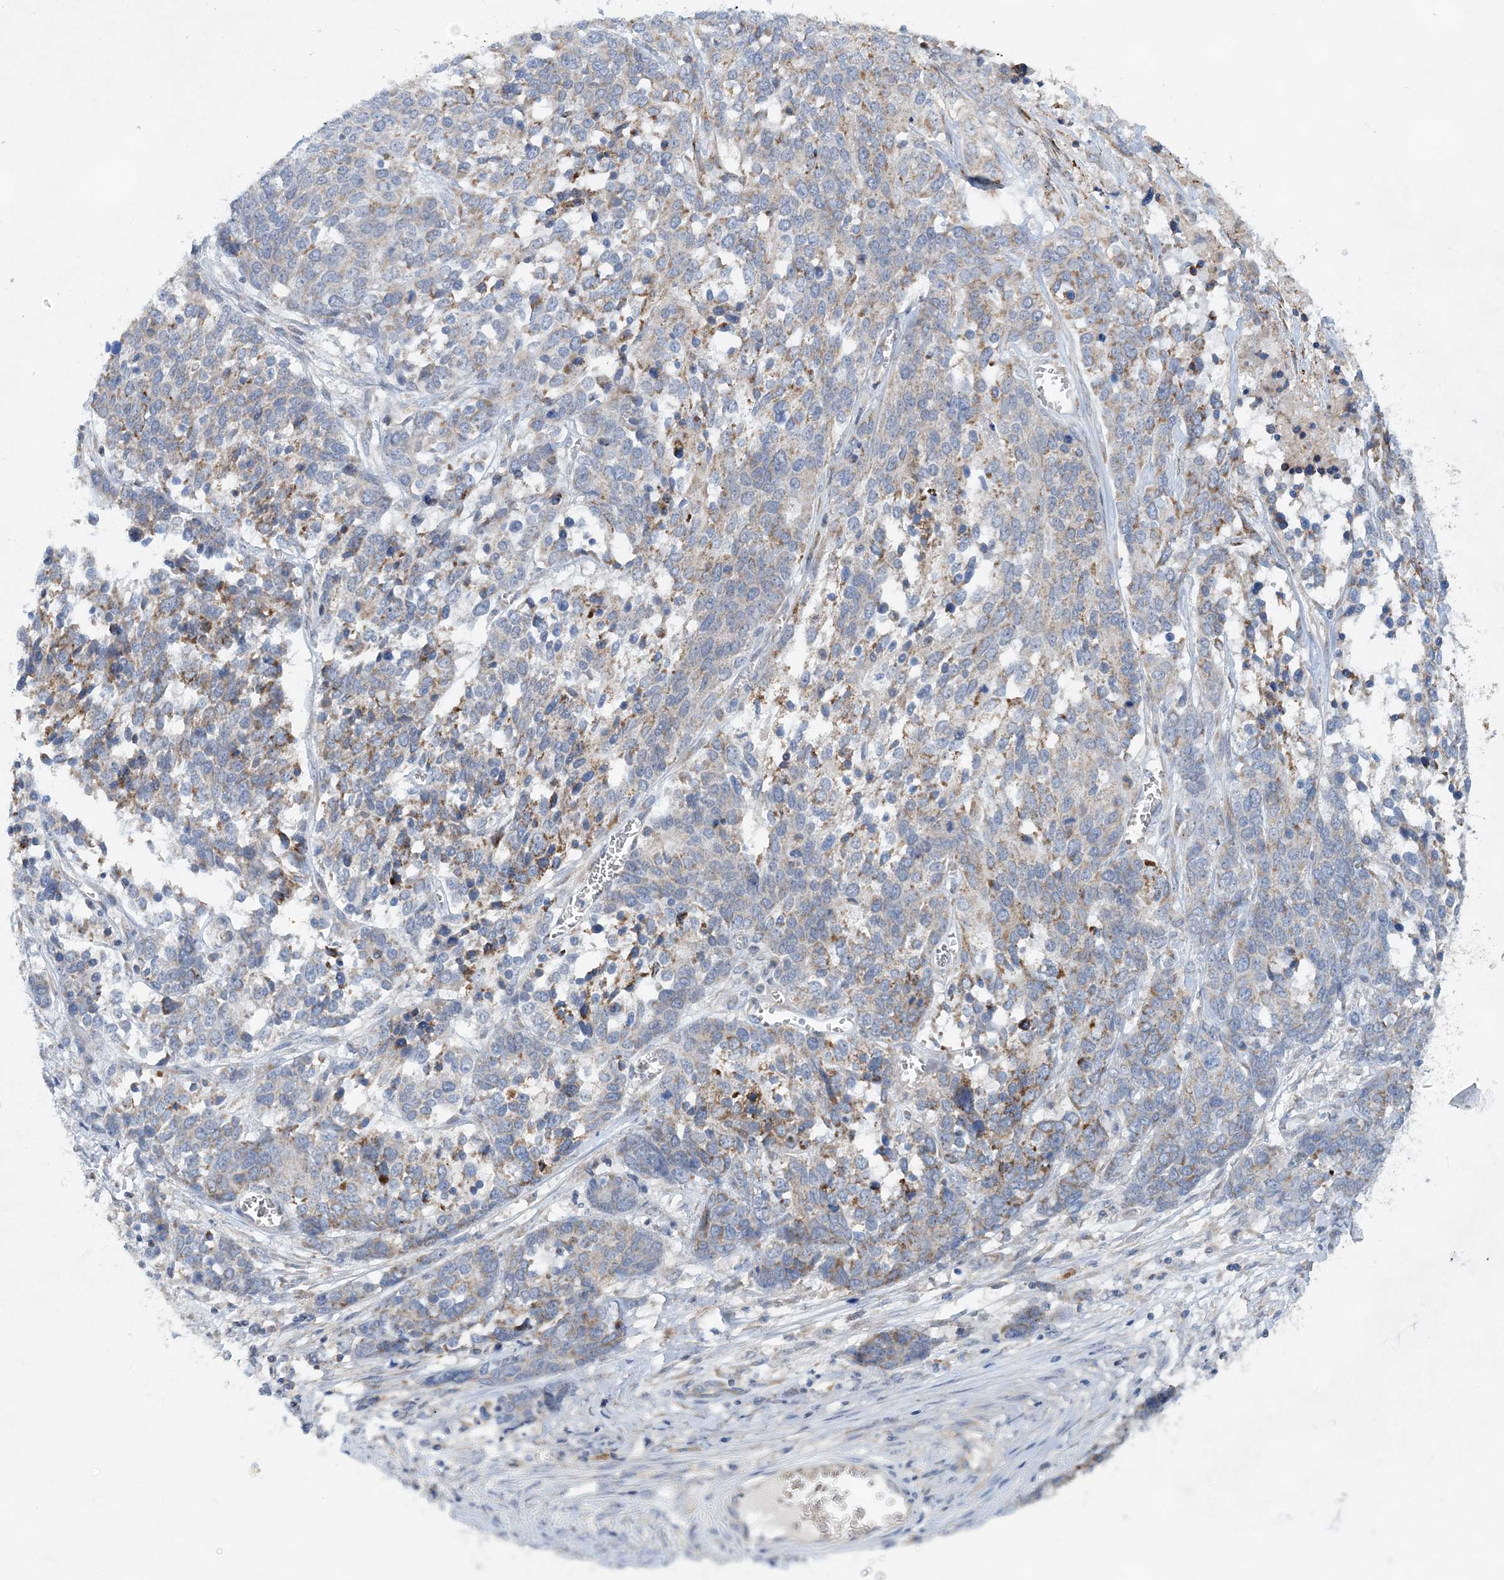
{"staining": {"intensity": "weak", "quantity": "25%-75%", "location": "cytoplasmic/membranous"}, "tissue": "ovarian cancer", "cell_type": "Tumor cells", "image_type": "cancer", "snomed": [{"axis": "morphology", "description": "Cystadenocarcinoma, serous, NOS"}, {"axis": "topography", "description": "Ovary"}], "caption": "Brown immunohistochemical staining in human serous cystadenocarcinoma (ovarian) exhibits weak cytoplasmic/membranous staining in about 25%-75% of tumor cells. (DAB (3,3'-diaminobenzidine) IHC with brightfield microscopy, high magnification).", "gene": "TRAPPC13", "patient": {"sex": "female", "age": 44}}